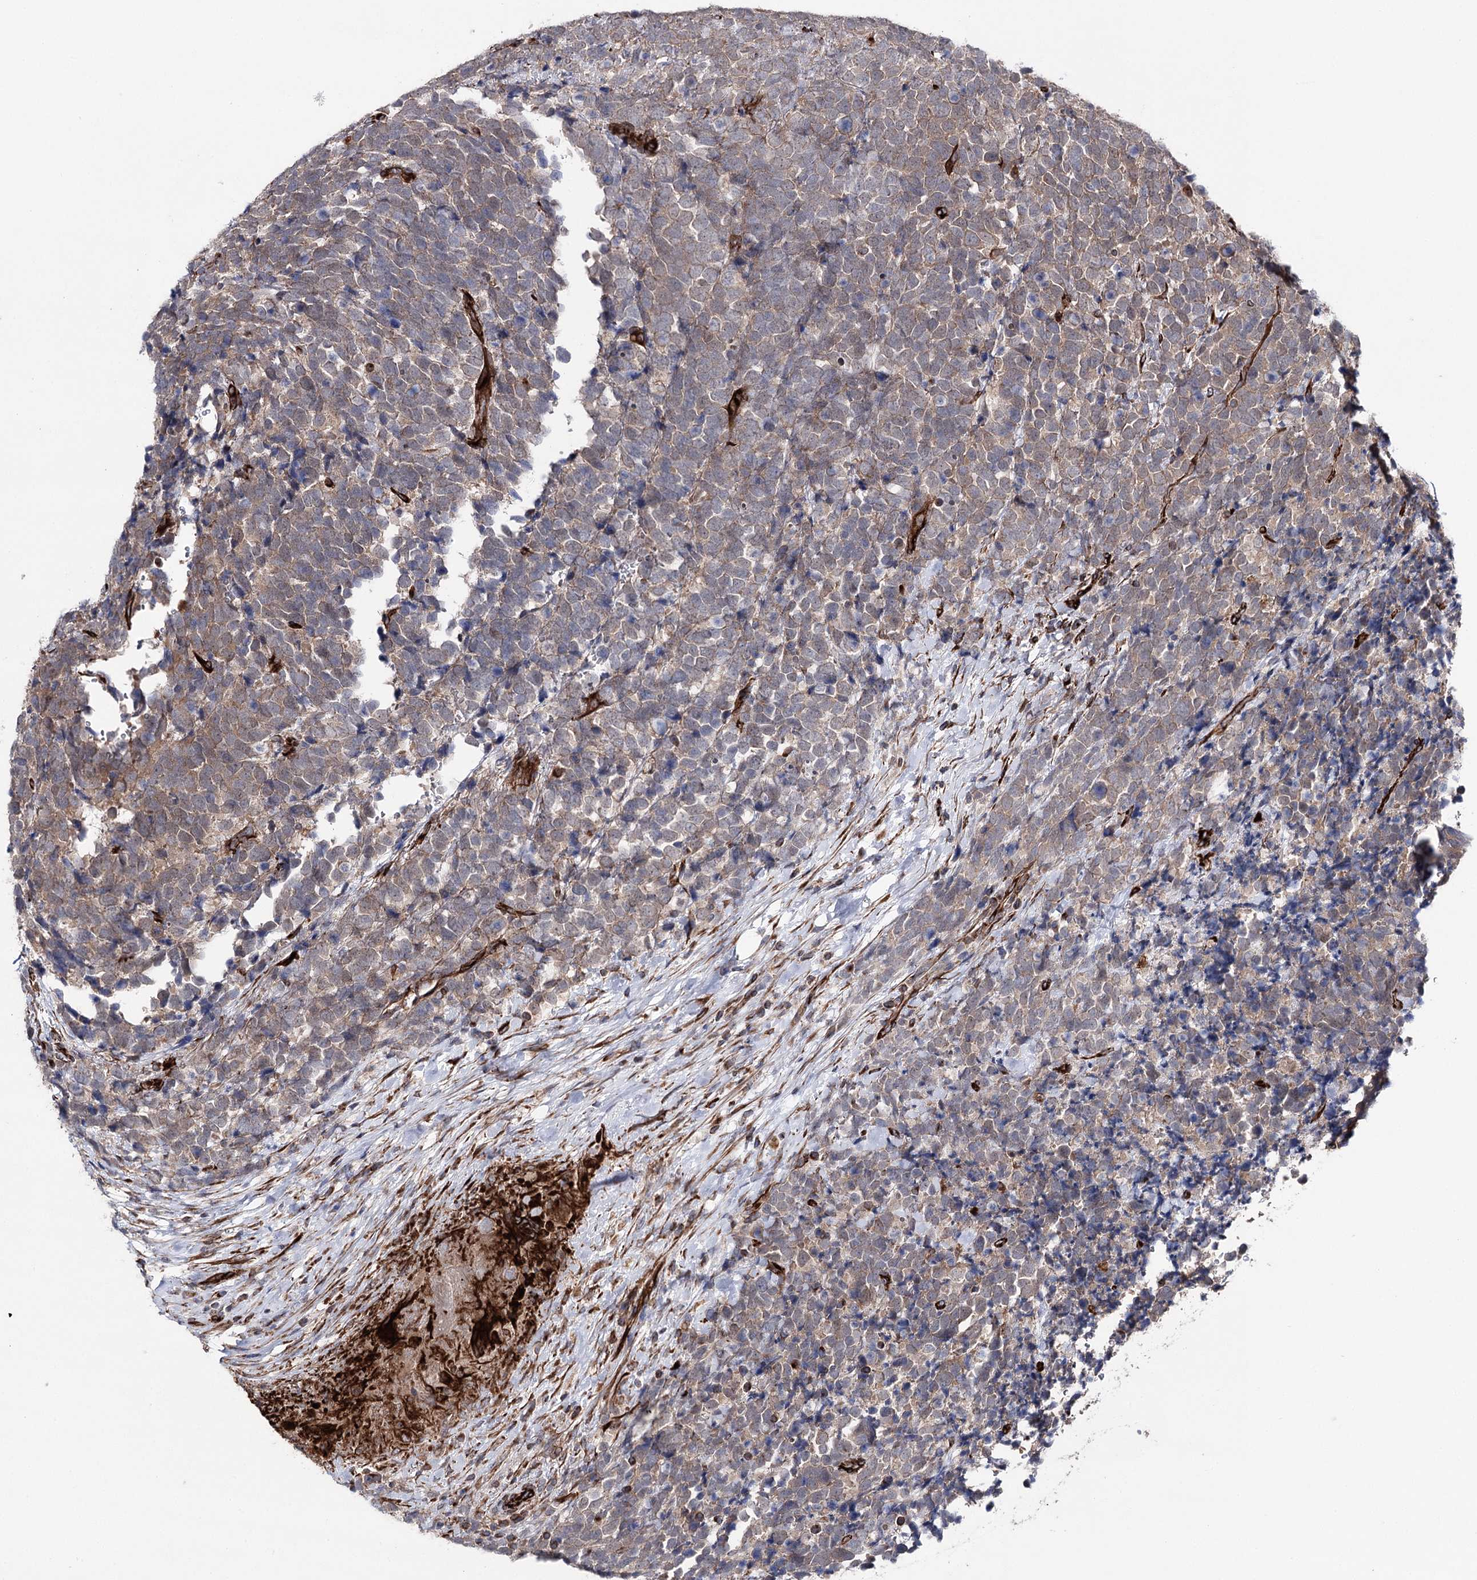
{"staining": {"intensity": "weak", "quantity": ">75%", "location": "cytoplasmic/membranous"}, "tissue": "urothelial cancer", "cell_type": "Tumor cells", "image_type": "cancer", "snomed": [{"axis": "morphology", "description": "Urothelial carcinoma, High grade"}, {"axis": "topography", "description": "Urinary bladder"}], "caption": "Urothelial carcinoma (high-grade) tissue reveals weak cytoplasmic/membranous staining in approximately >75% of tumor cells The staining was performed using DAB to visualize the protein expression in brown, while the nuclei were stained in blue with hematoxylin (Magnification: 20x).", "gene": "MIB1", "patient": {"sex": "female", "age": 82}}